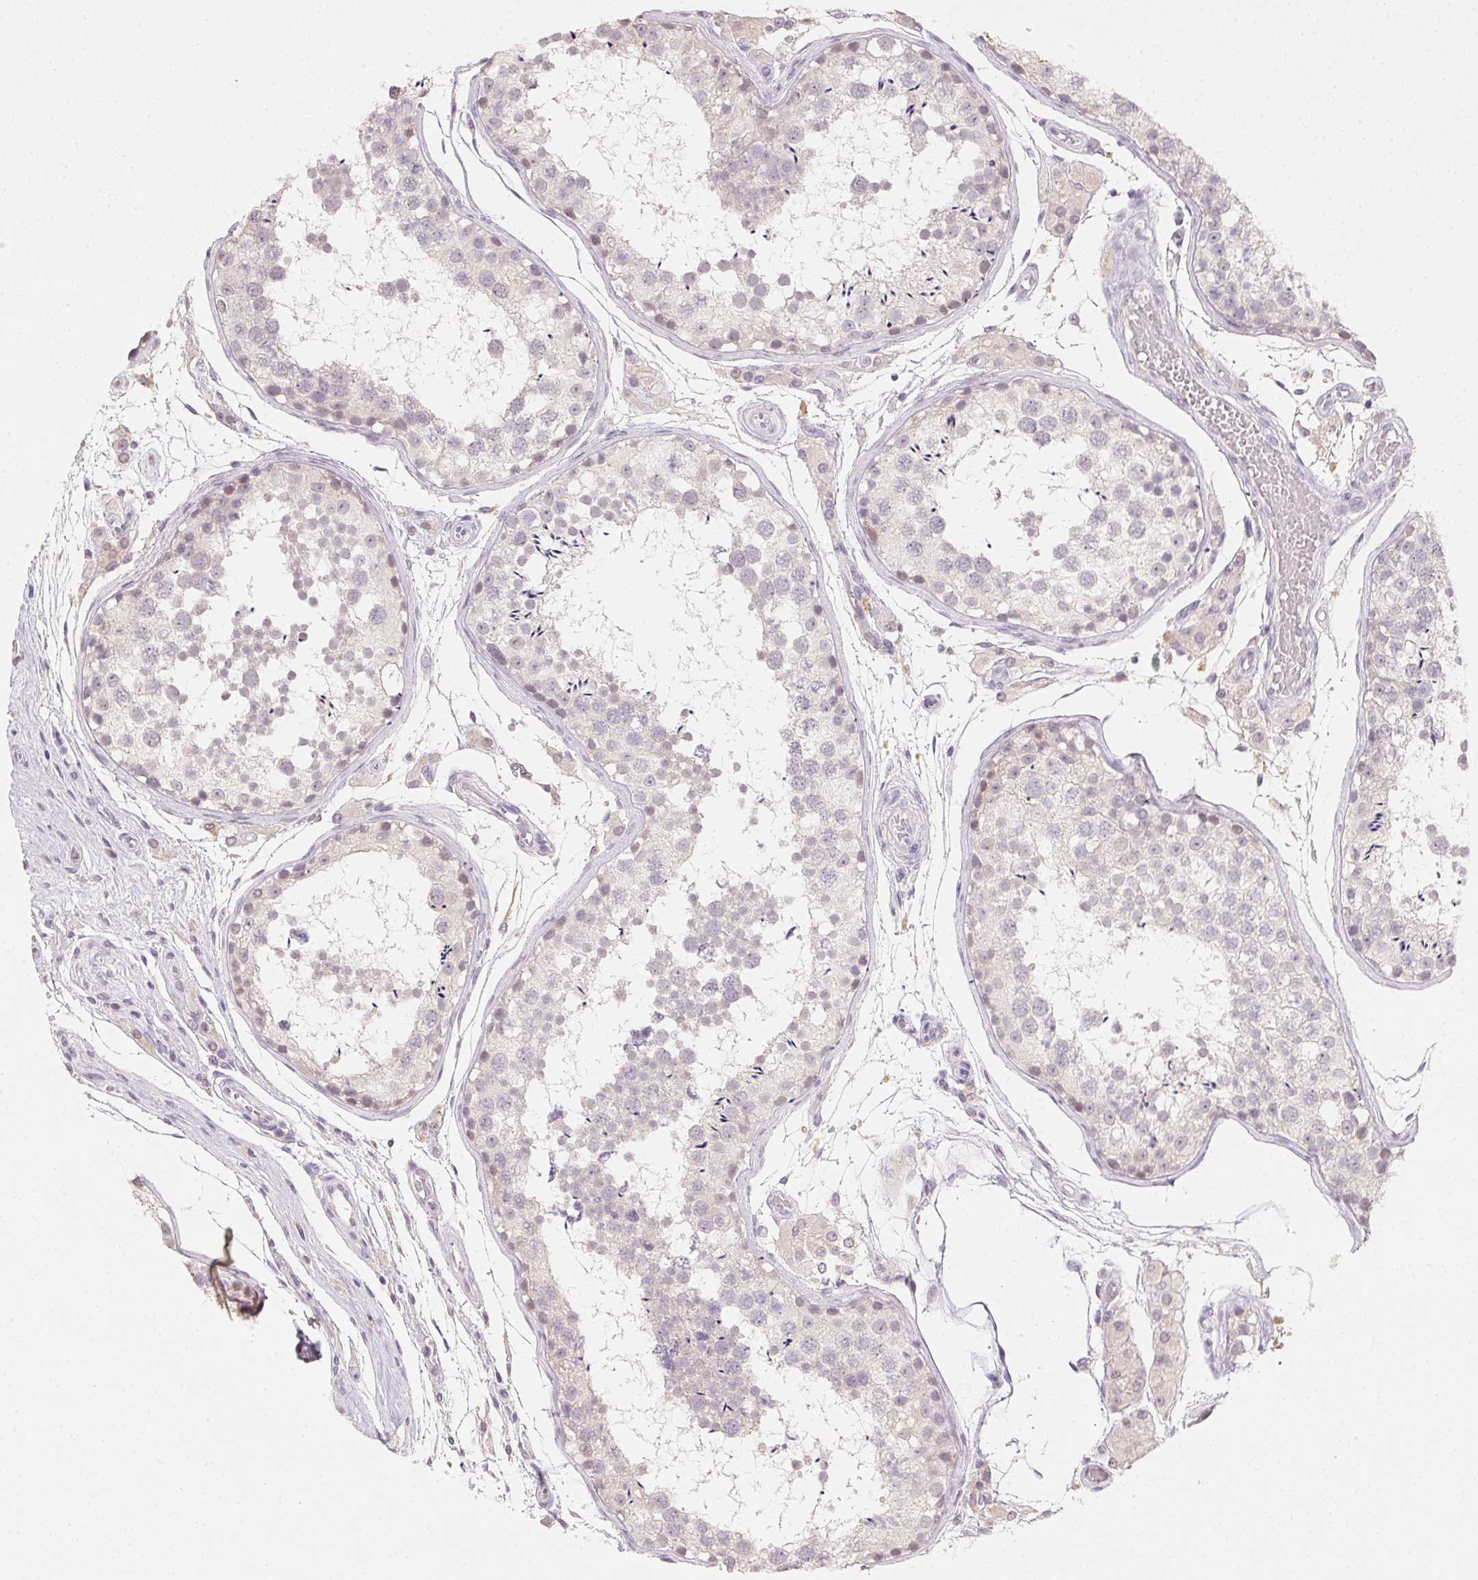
{"staining": {"intensity": "negative", "quantity": "none", "location": "none"}, "tissue": "testis", "cell_type": "Cells in seminiferous ducts", "image_type": "normal", "snomed": [{"axis": "morphology", "description": "Normal tissue, NOS"}, {"axis": "morphology", "description": "Seminoma, NOS"}, {"axis": "topography", "description": "Testis"}], "caption": "Immunohistochemistry histopathology image of unremarkable human testis stained for a protein (brown), which demonstrates no staining in cells in seminiferous ducts.", "gene": "SLC6A18", "patient": {"sex": "male", "age": 29}}